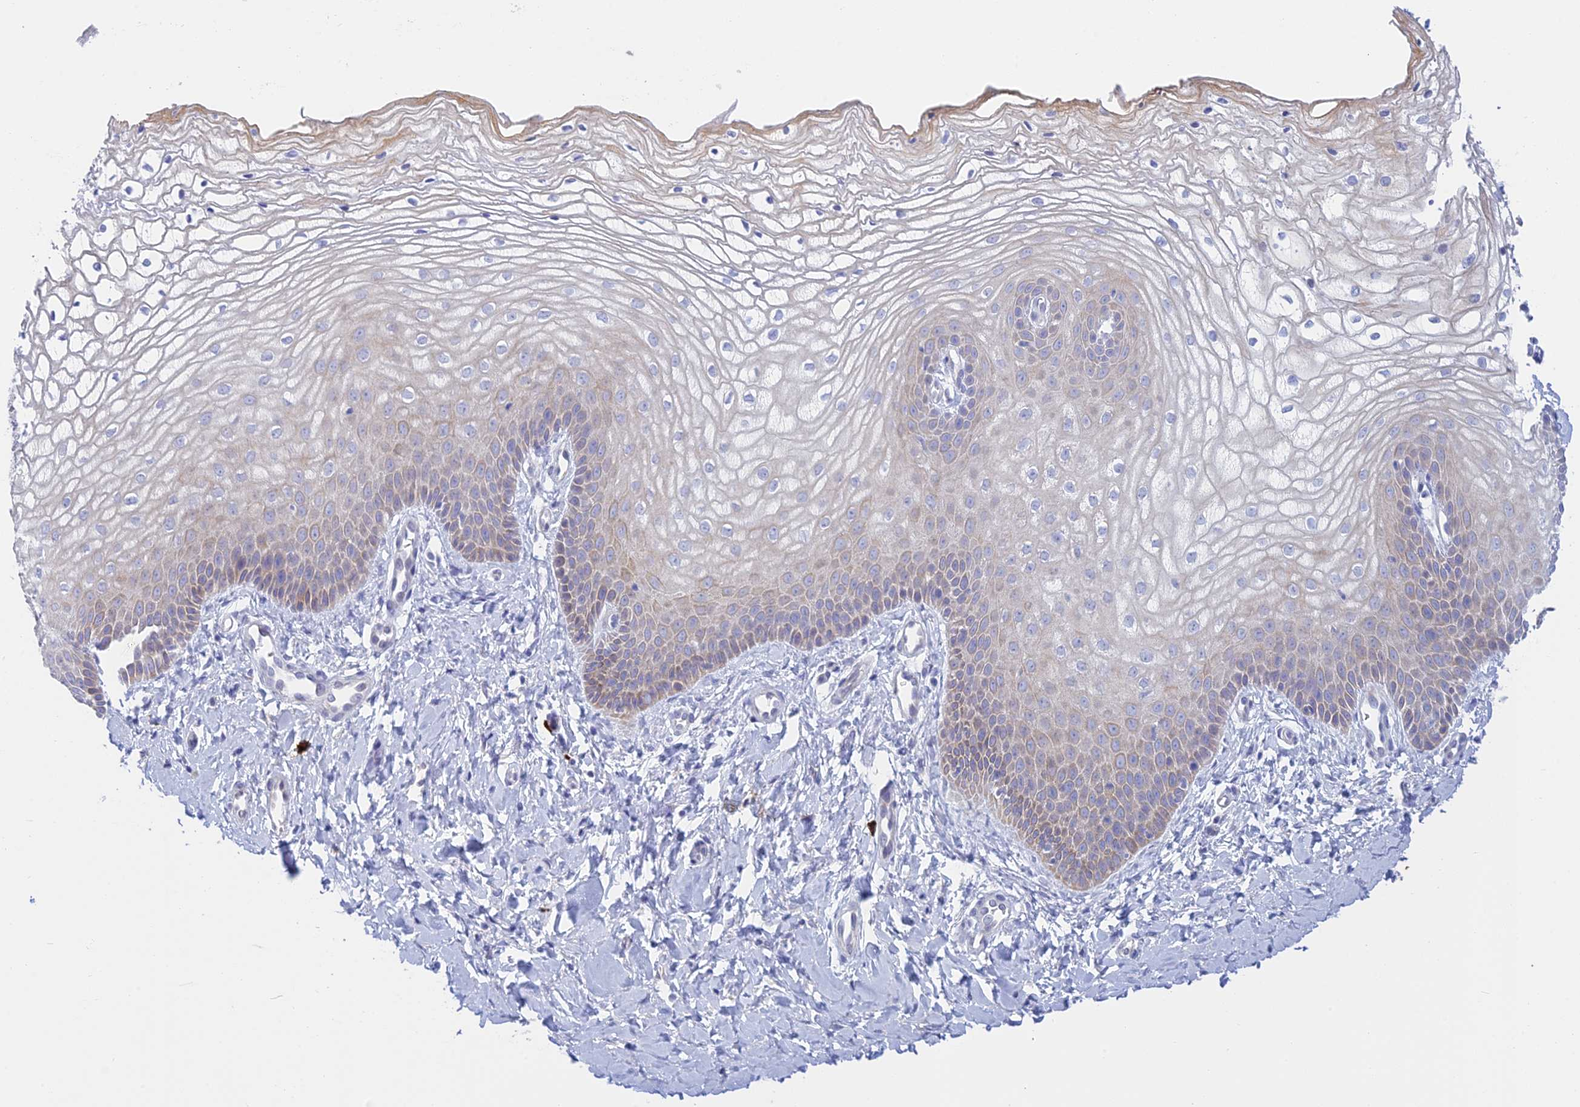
{"staining": {"intensity": "weak", "quantity": "<25%", "location": "cytoplasmic/membranous"}, "tissue": "vagina", "cell_type": "Squamous epithelial cells", "image_type": "normal", "snomed": [{"axis": "morphology", "description": "Normal tissue, NOS"}, {"axis": "topography", "description": "Vagina"}, {"axis": "topography", "description": "Cervix"}], "caption": "Immunohistochemistry (IHC) histopathology image of unremarkable human vagina stained for a protein (brown), which reveals no expression in squamous epithelial cells.", "gene": "CEP152", "patient": {"sex": "female", "age": 40}}